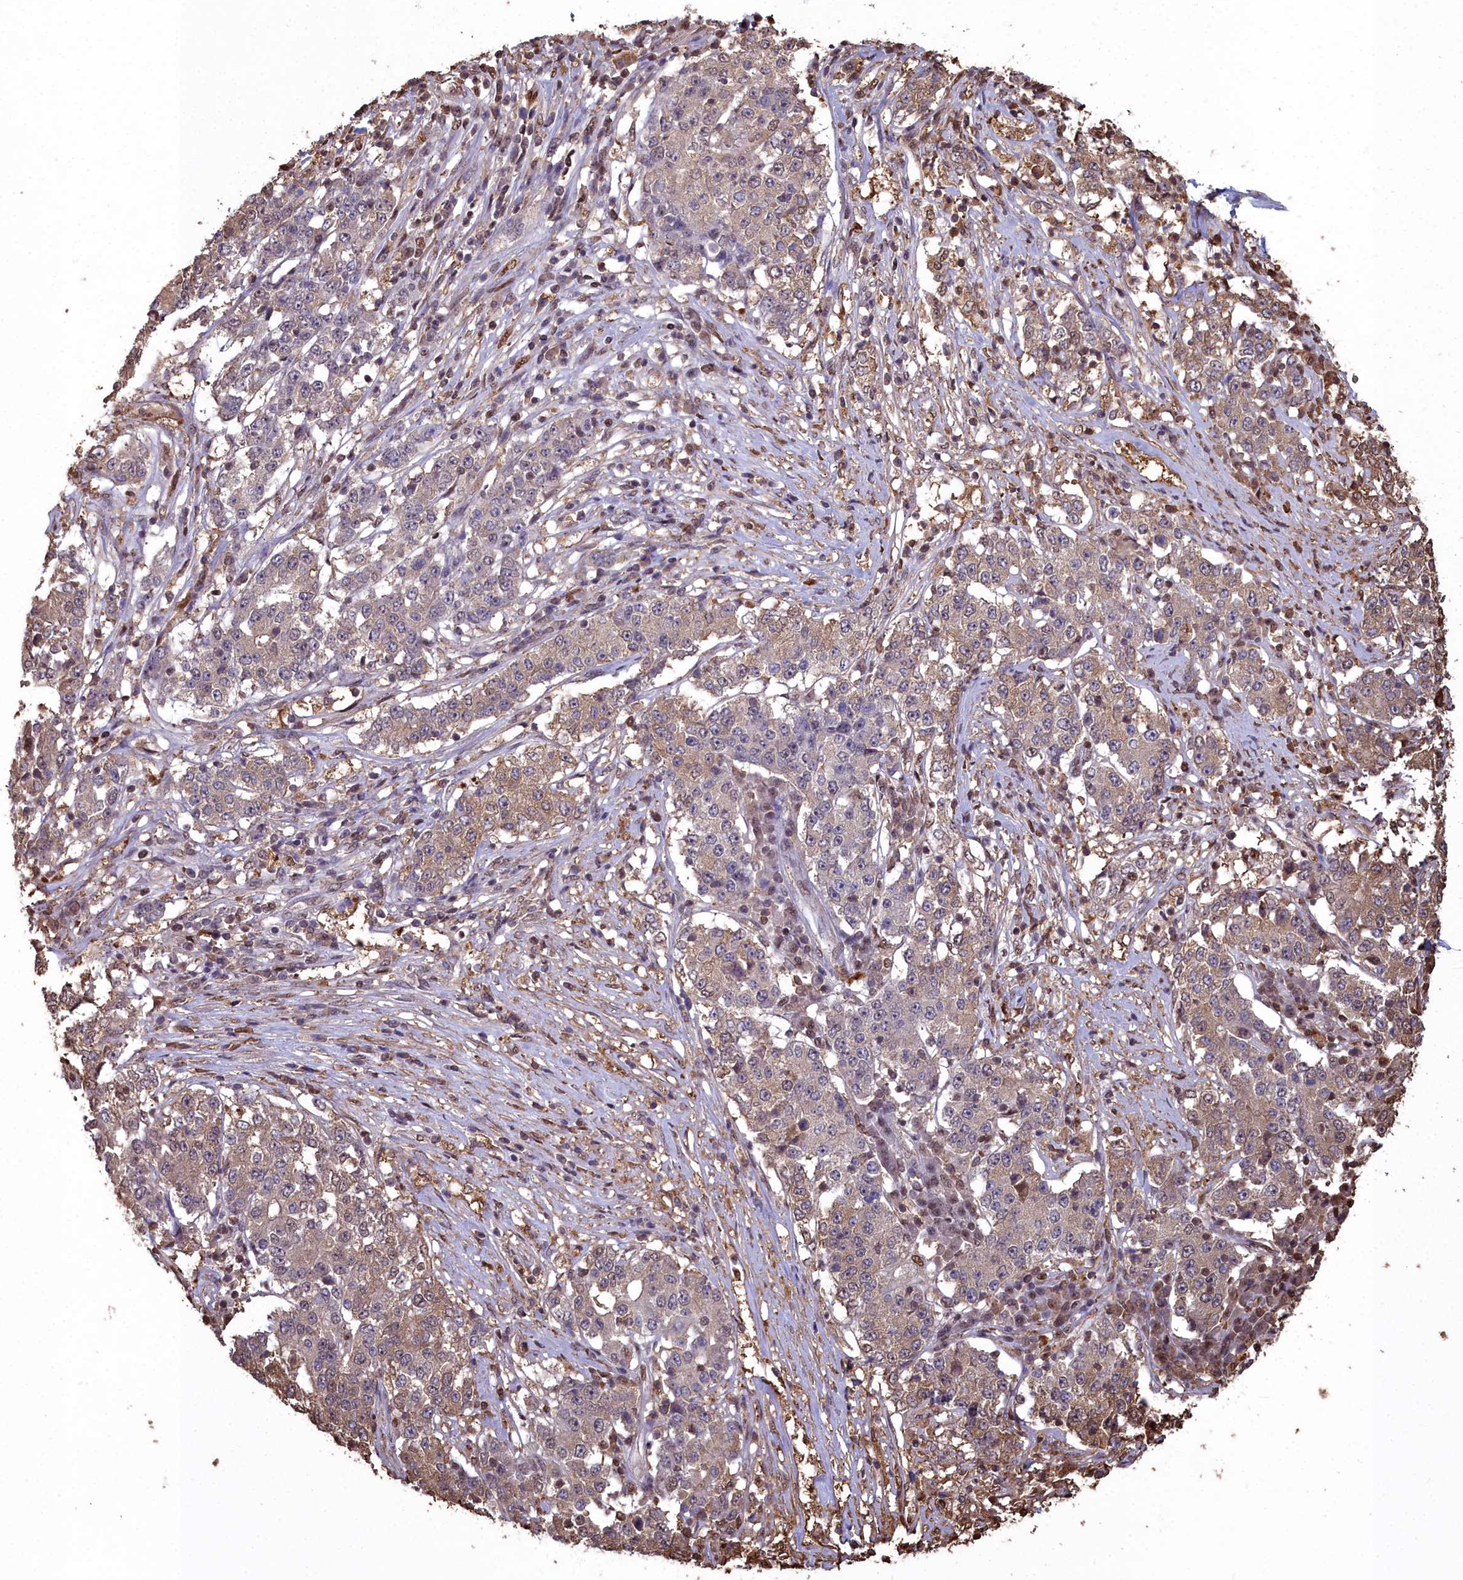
{"staining": {"intensity": "weak", "quantity": "25%-75%", "location": "cytoplasmic/membranous"}, "tissue": "stomach cancer", "cell_type": "Tumor cells", "image_type": "cancer", "snomed": [{"axis": "morphology", "description": "Adenocarcinoma, NOS"}, {"axis": "topography", "description": "Stomach"}], "caption": "Protein expression by immunohistochemistry (IHC) exhibits weak cytoplasmic/membranous staining in about 25%-75% of tumor cells in adenocarcinoma (stomach).", "gene": "GAPDH", "patient": {"sex": "male", "age": 59}}